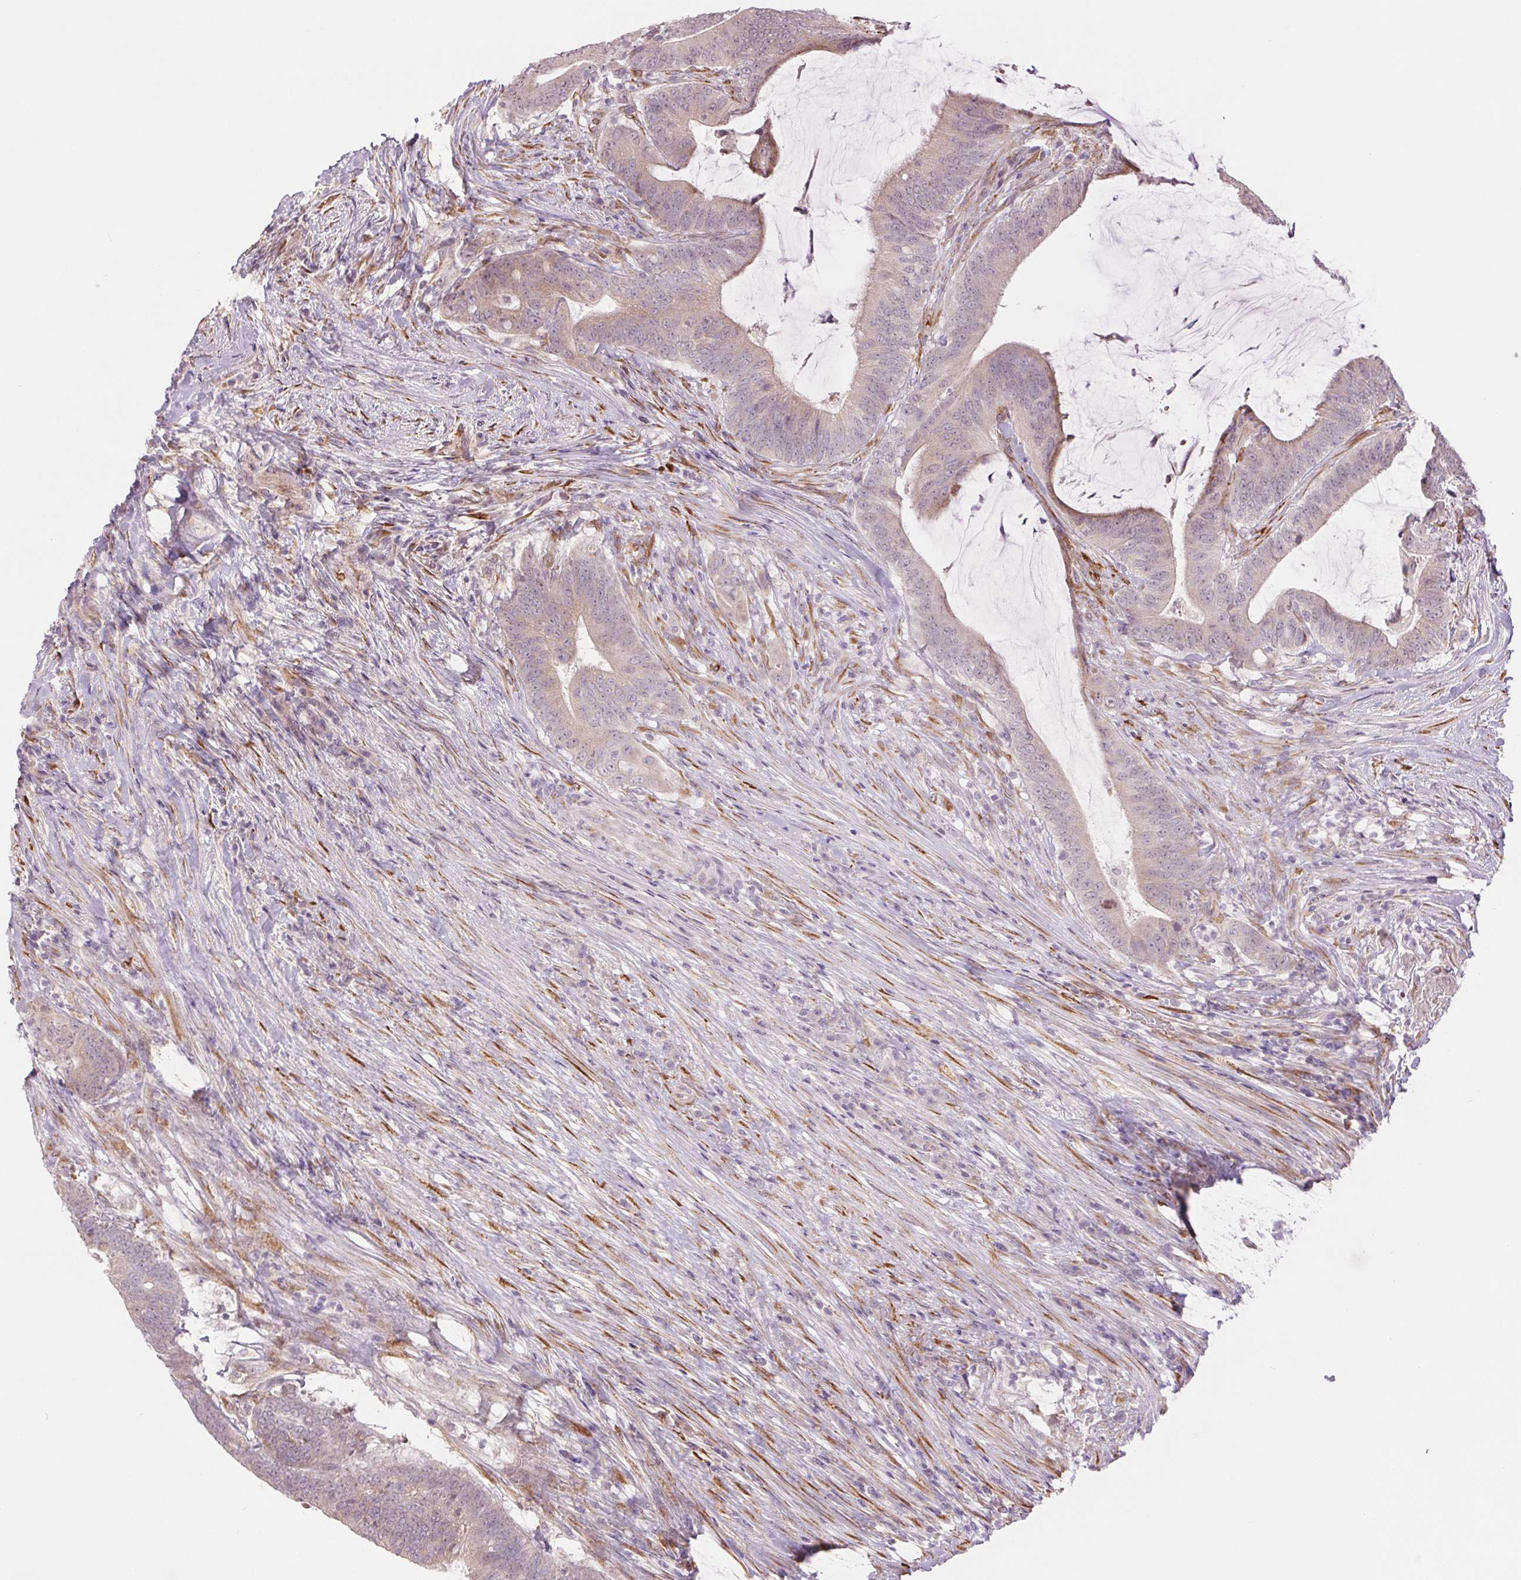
{"staining": {"intensity": "negative", "quantity": "none", "location": "none"}, "tissue": "colorectal cancer", "cell_type": "Tumor cells", "image_type": "cancer", "snomed": [{"axis": "morphology", "description": "Adenocarcinoma, NOS"}, {"axis": "topography", "description": "Colon"}], "caption": "Immunohistochemistry (IHC) of human colorectal cancer (adenocarcinoma) displays no expression in tumor cells.", "gene": "METTL17", "patient": {"sex": "female", "age": 43}}